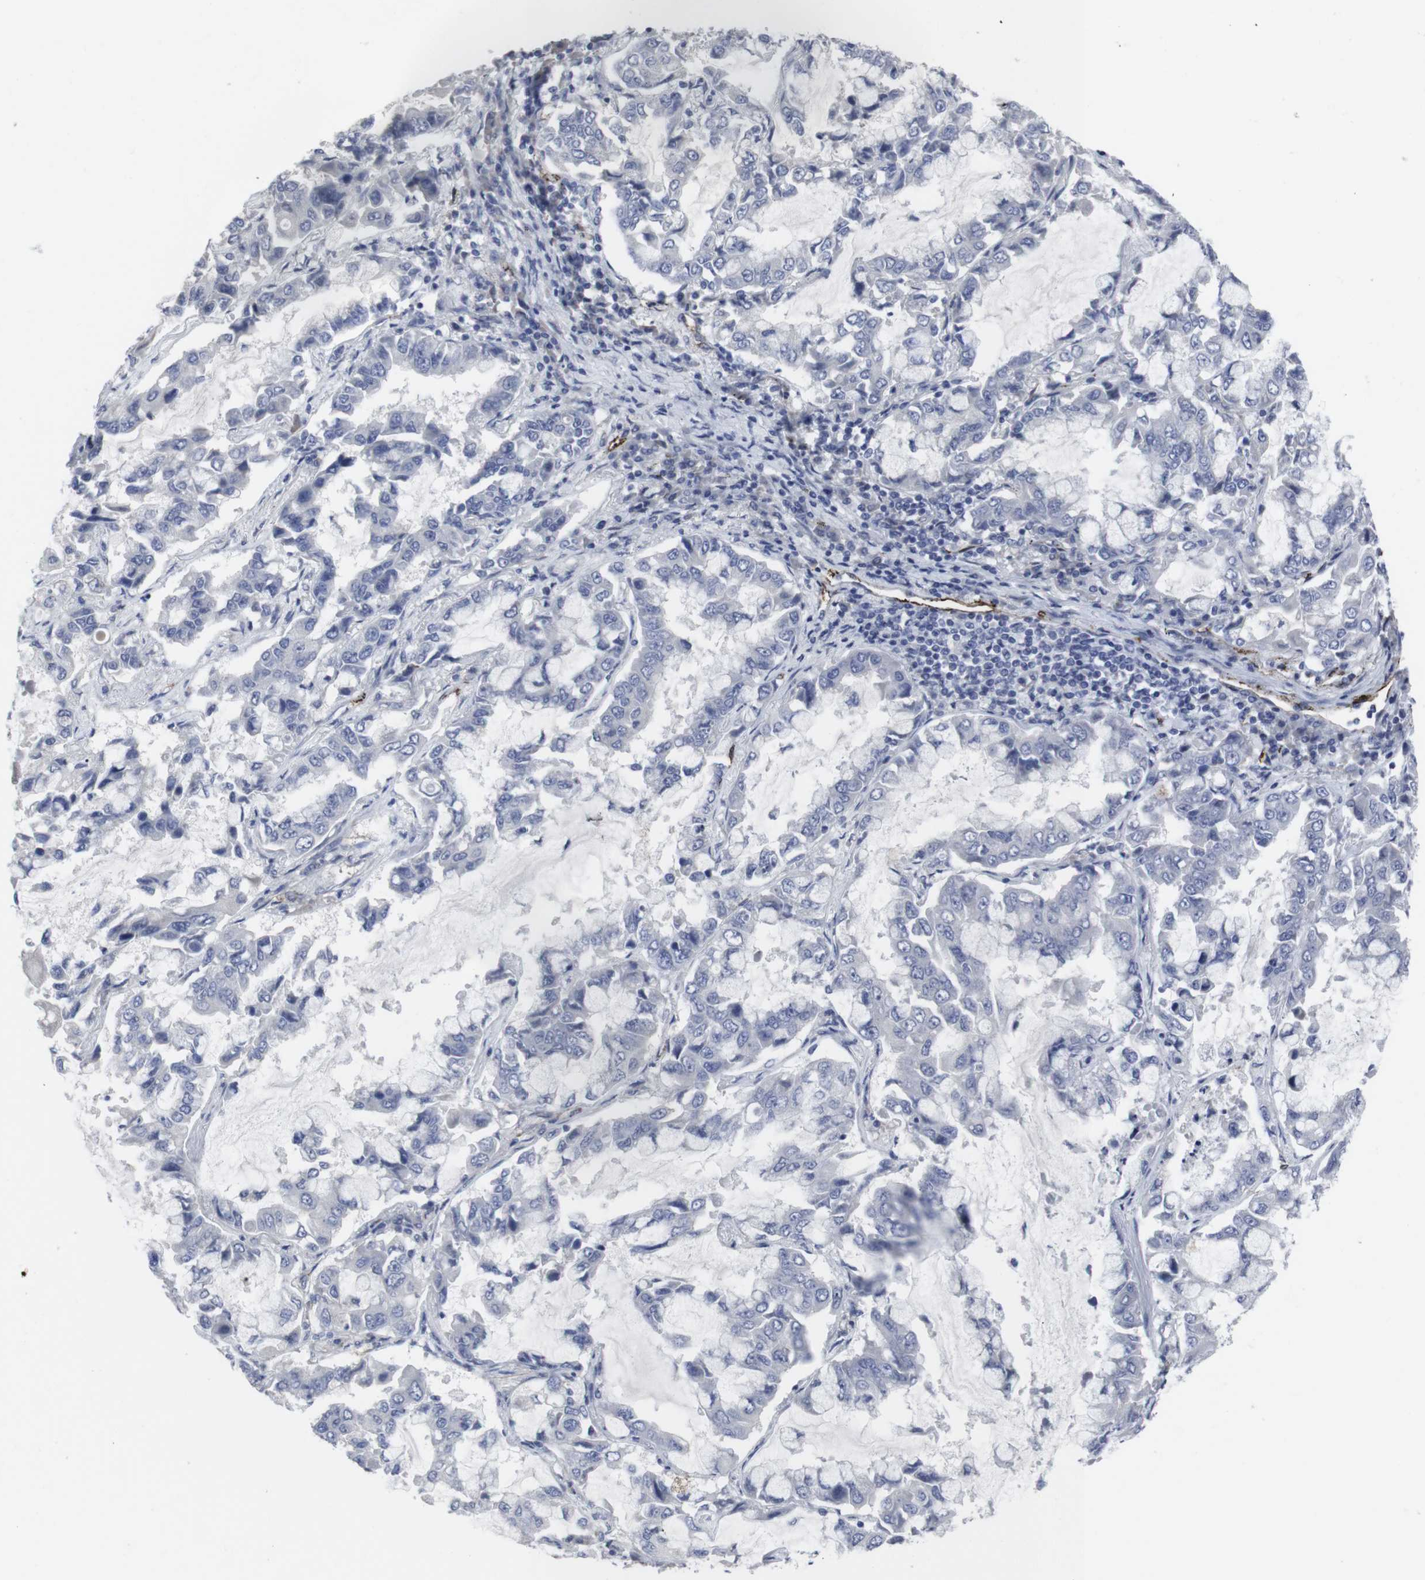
{"staining": {"intensity": "negative", "quantity": "none", "location": "none"}, "tissue": "lung cancer", "cell_type": "Tumor cells", "image_type": "cancer", "snomed": [{"axis": "morphology", "description": "Adenocarcinoma, NOS"}, {"axis": "topography", "description": "Lung"}], "caption": "A high-resolution histopathology image shows immunohistochemistry (IHC) staining of lung cancer (adenocarcinoma), which demonstrates no significant staining in tumor cells.", "gene": "SNCG", "patient": {"sex": "male", "age": 64}}